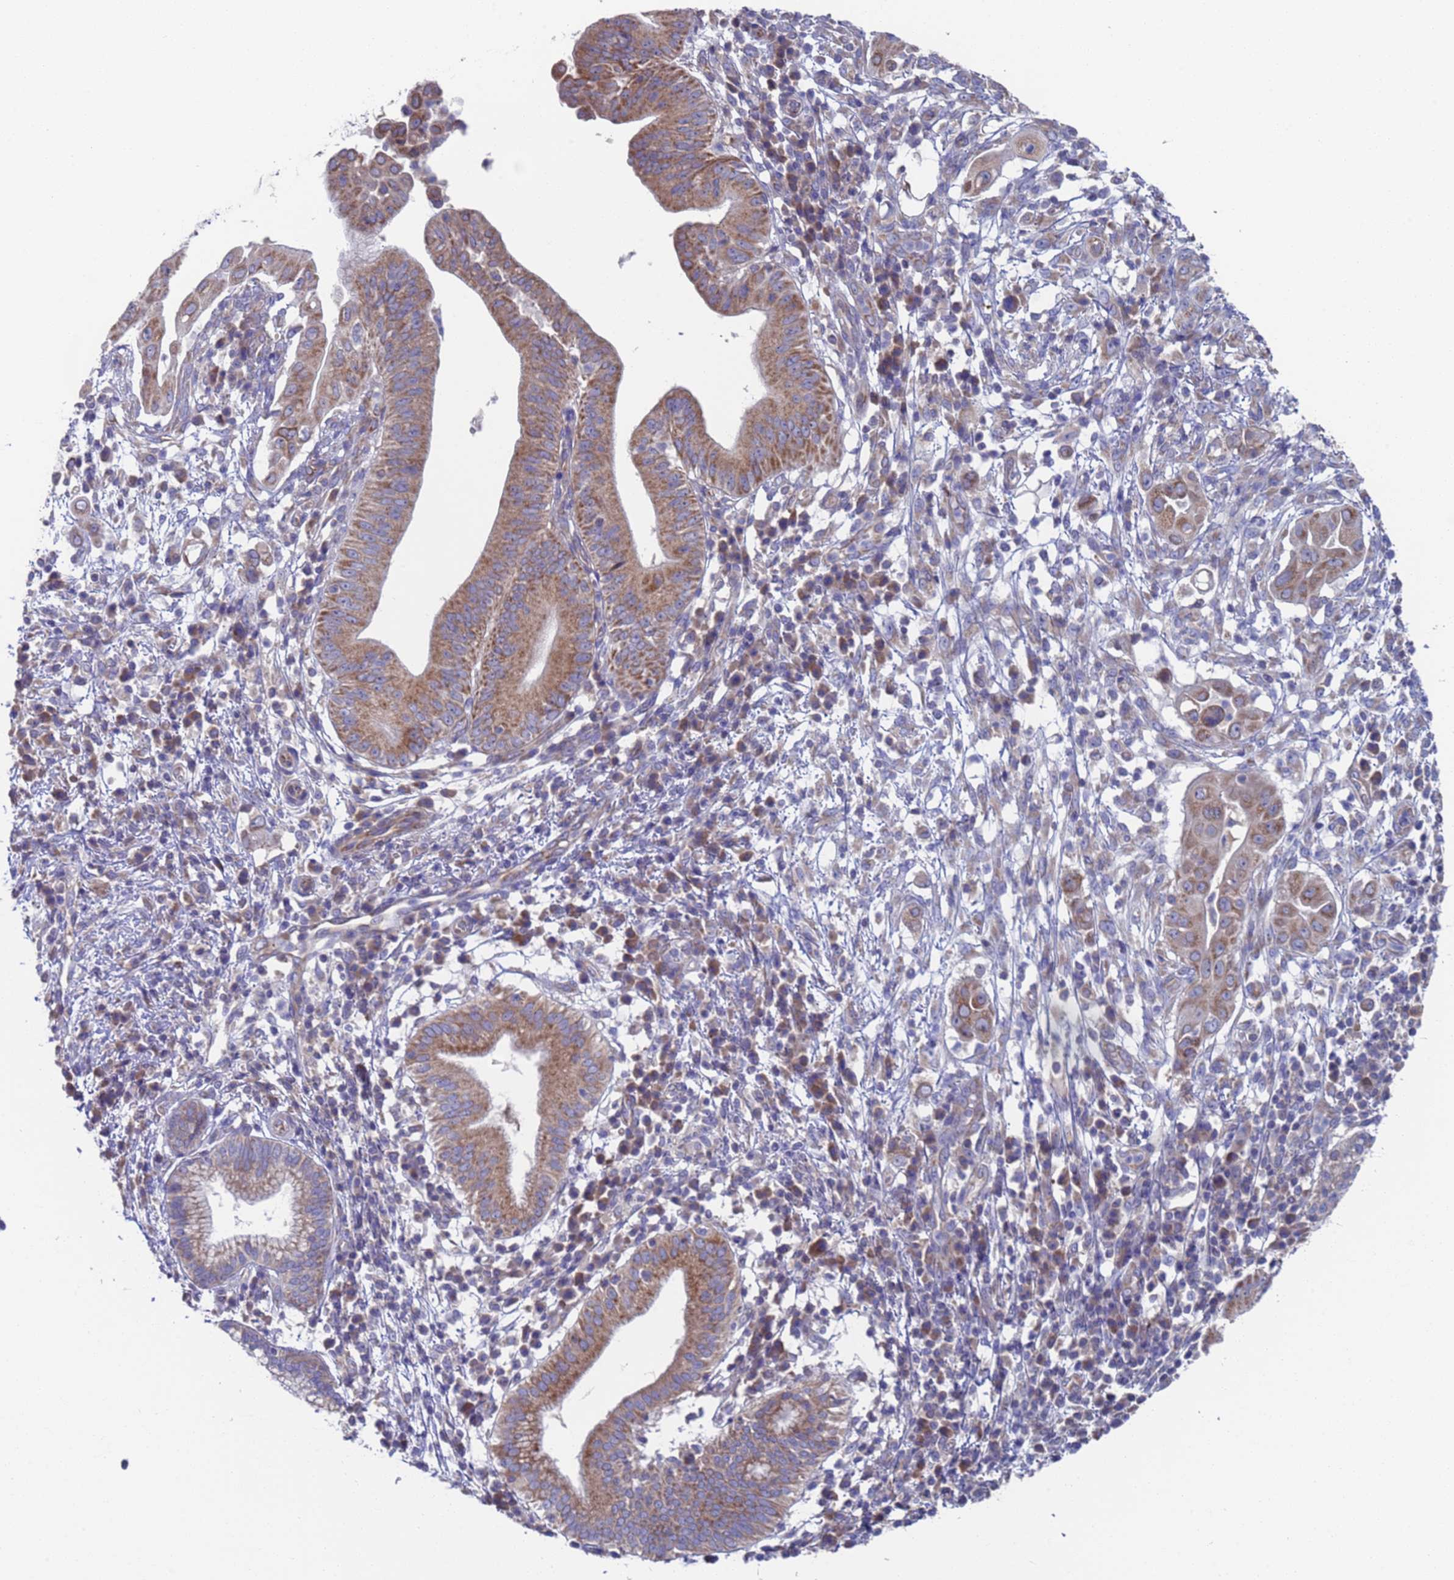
{"staining": {"intensity": "moderate", "quantity": ">75%", "location": "cytoplasmic/membranous"}, "tissue": "pancreatic cancer", "cell_type": "Tumor cells", "image_type": "cancer", "snomed": [{"axis": "morphology", "description": "Adenocarcinoma, NOS"}, {"axis": "topography", "description": "Pancreas"}], "caption": "About >75% of tumor cells in human adenocarcinoma (pancreatic) exhibit moderate cytoplasmic/membranous protein staining as visualized by brown immunohistochemical staining.", "gene": "PET117", "patient": {"sex": "male", "age": 68}}